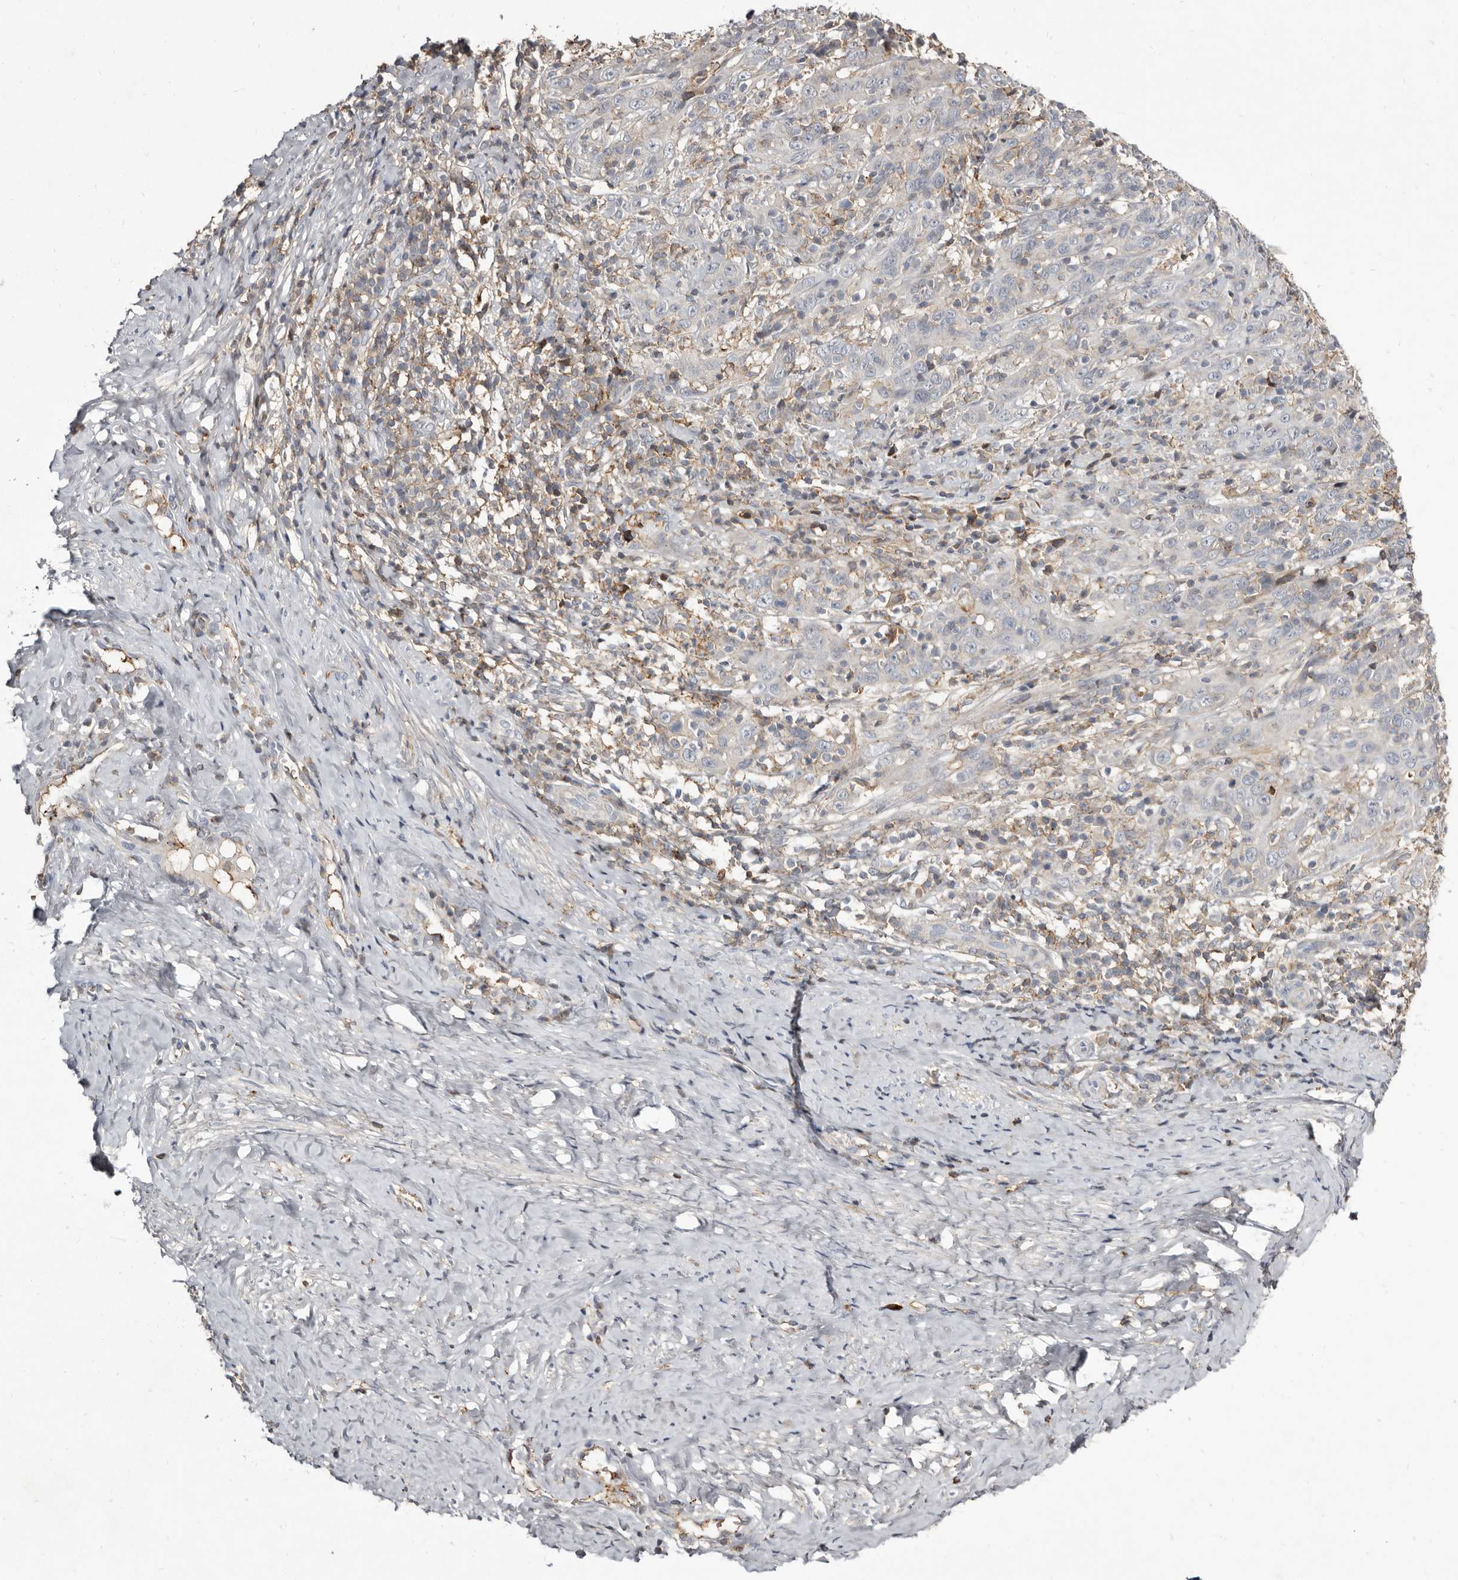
{"staining": {"intensity": "negative", "quantity": "none", "location": "none"}, "tissue": "cervical cancer", "cell_type": "Tumor cells", "image_type": "cancer", "snomed": [{"axis": "morphology", "description": "Squamous cell carcinoma, NOS"}, {"axis": "topography", "description": "Cervix"}], "caption": "Tumor cells show no significant protein positivity in cervical cancer (squamous cell carcinoma). (Brightfield microscopy of DAB (3,3'-diaminobenzidine) immunohistochemistry at high magnification).", "gene": "KIF26B", "patient": {"sex": "female", "age": 46}}